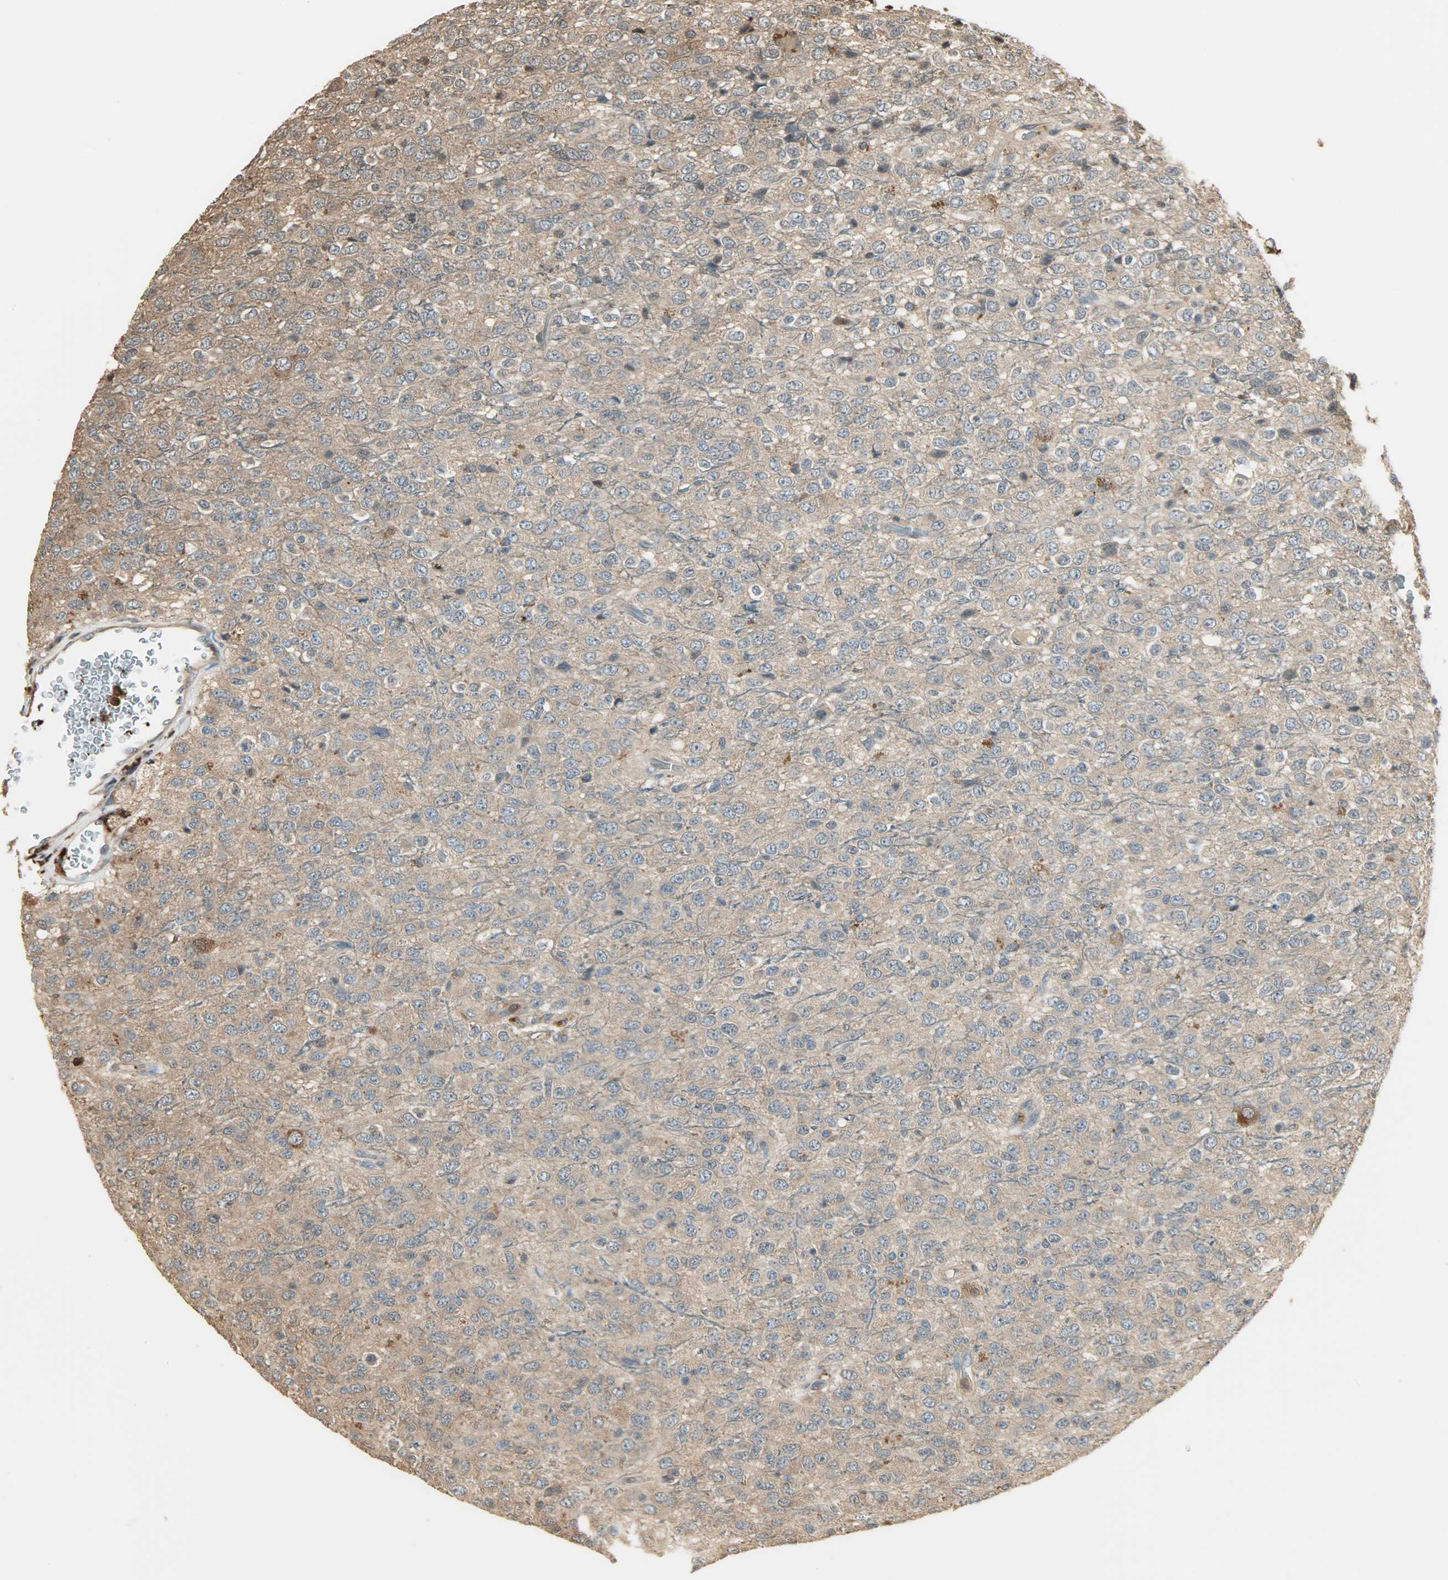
{"staining": {"intensity": "moderate", "quantity": ">75%", "location": "cytoplasmic/membranous"}, "tissue": "glioma", "cell_type": "Tumor cells", "image_type": "cancer", "snomed": [{"axis": "morphology", "description": "Glioma, malignant, High grade"}, {"axis": "topography", "description": "pancreas cauda"}], "caption": "Immunohistochemical staining of human malignant high-grade glioma shows moderate cytoplasmic/membranous protein staining in approximately >75% of tumor cells.", "gene": "YWHAZ", "patient": {"sex": "male", "age": 60}}